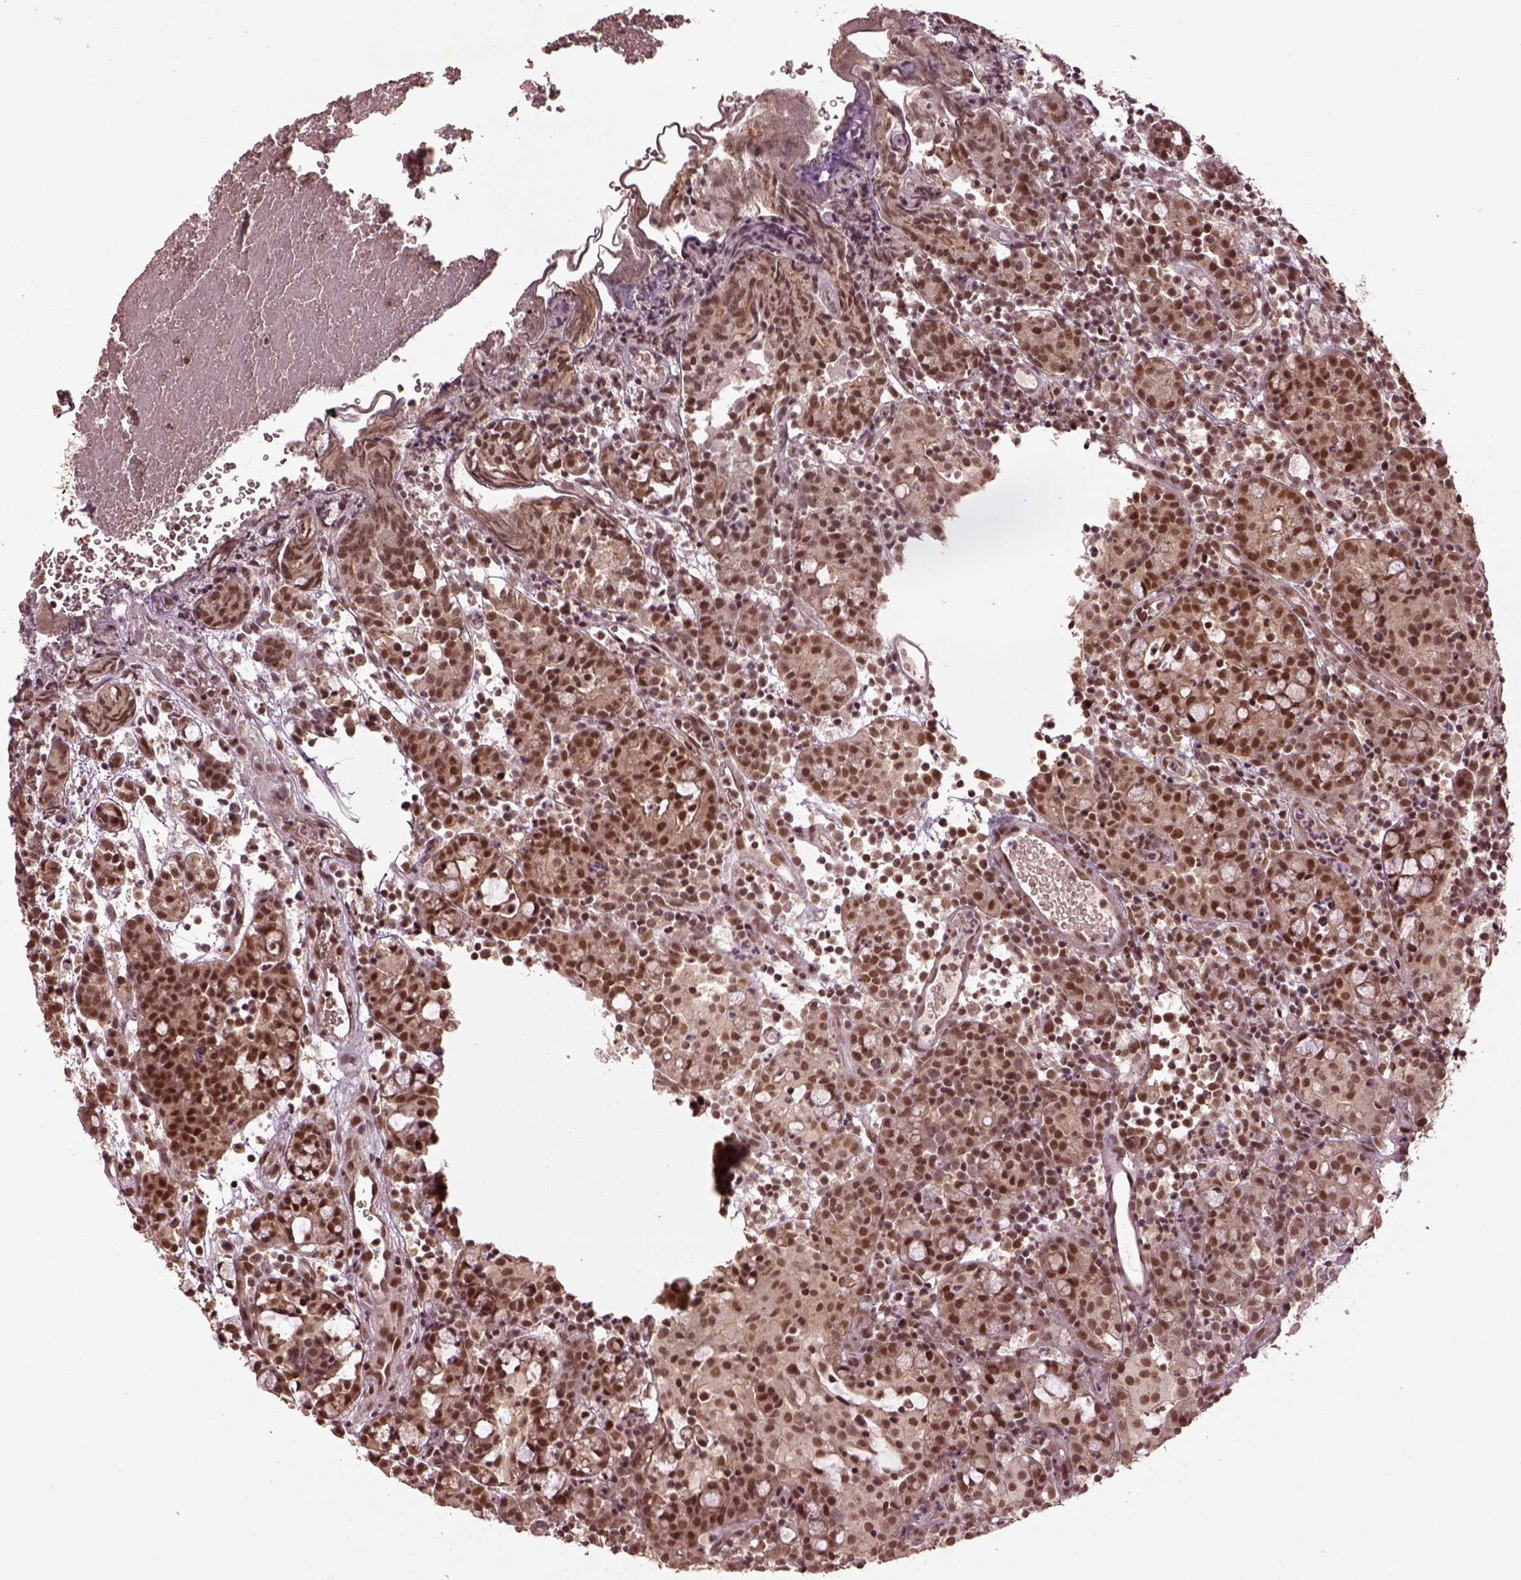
{"staining": {"intensity": "strong", "quantity": ">75%", "location": "nuclear"}, "tissue": "prostate cancer", "cell_type": "Tumor cells", "image_type": "cancer", "snomed": [{"axis": "morphology", "description": "Adenocarcinoma, High grade"}, {"axis": "topography", "description": "Prostate"}], "caption": "Prostate cancer (adenocarcinoma (high-grade)) tissue reveals strong nuclear expression in approximately >75% of tumor cells (IHC, brightfield microscopy, high magnification).", "gene": "BRD9", "patient": {"sex": "male", "age": 53}}